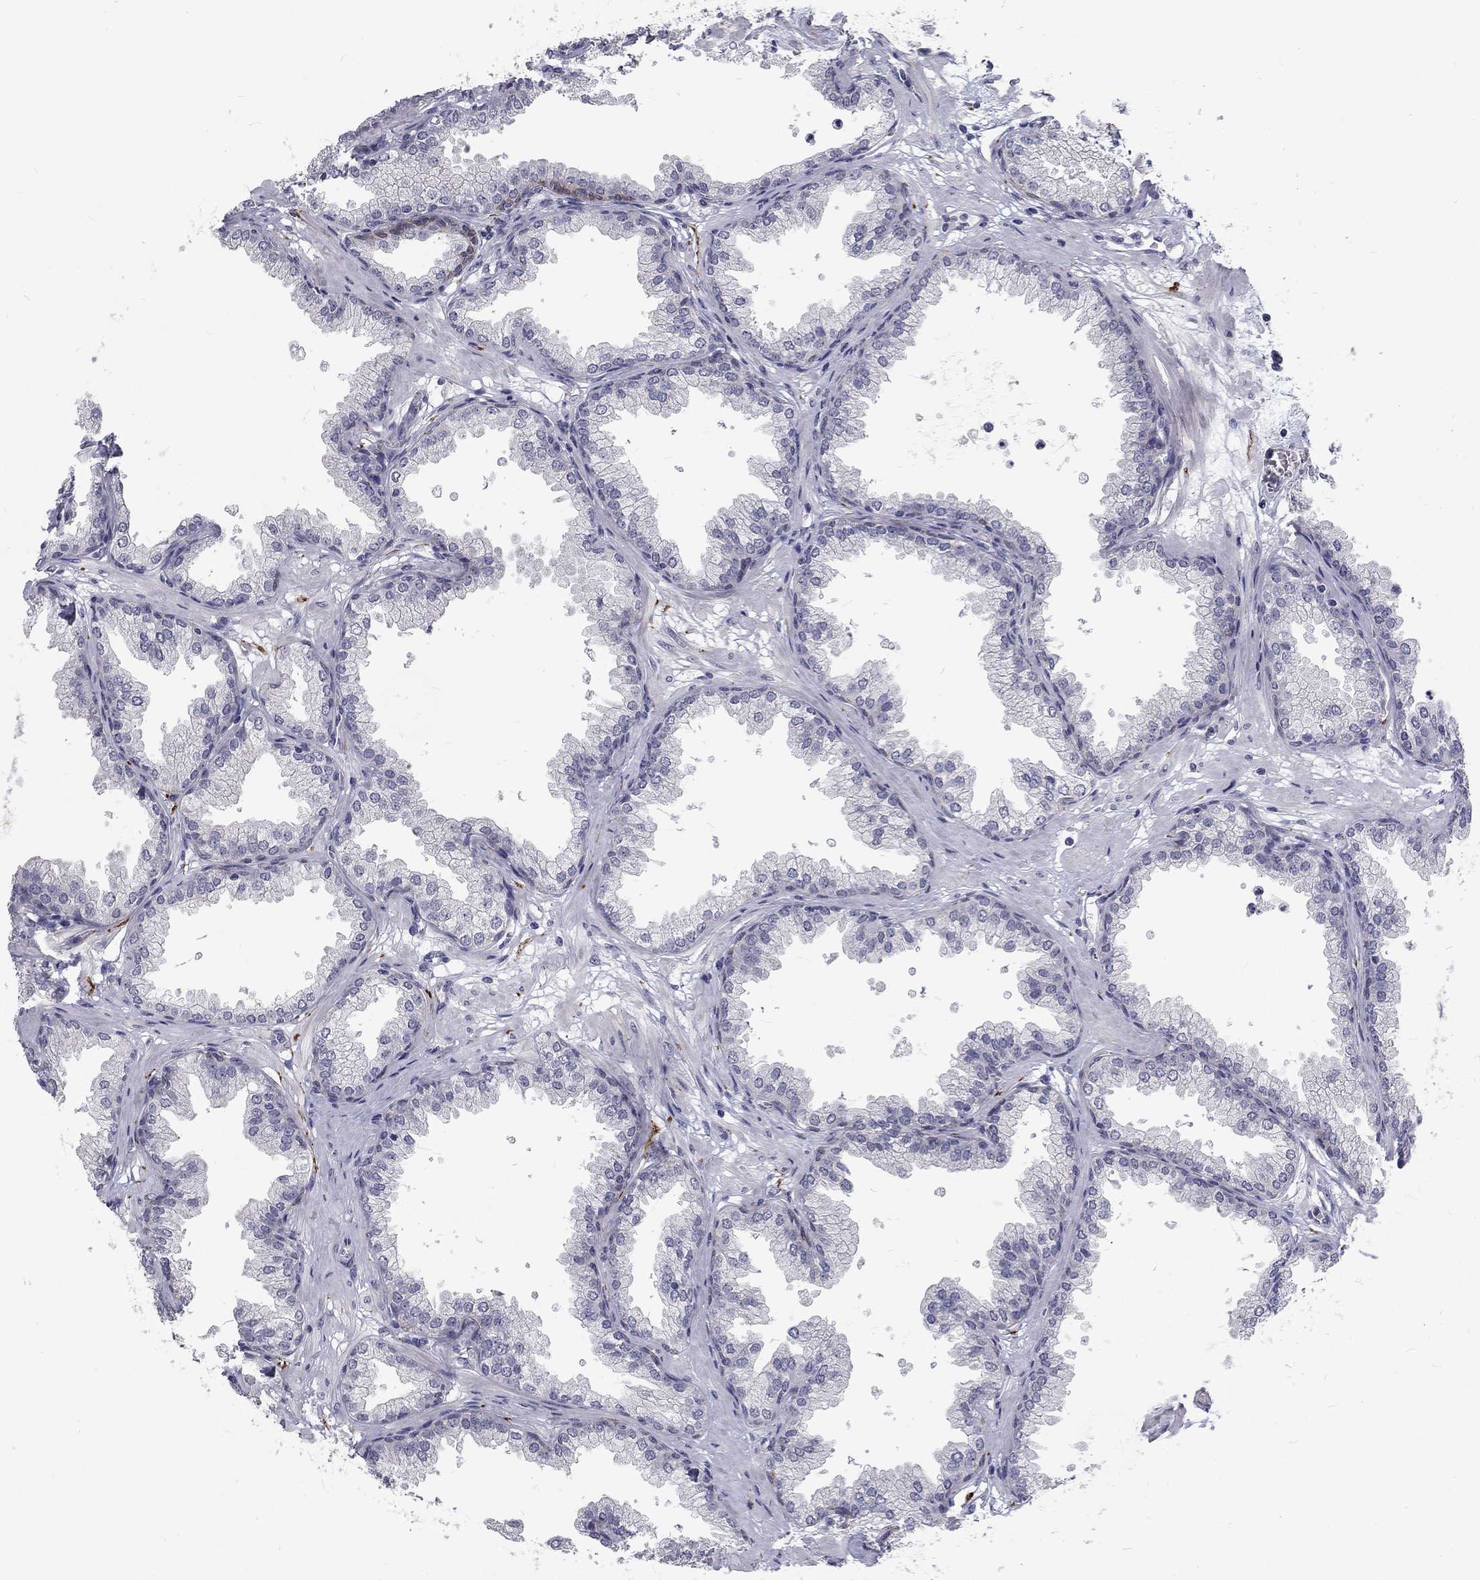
{"staining": {"intensity": "negative", "quantity": "none", "location": "none"}, "tissue": "prostate", "cell_type": "Glandular cells", "image_type": "normal", "snomed": [{"axis": "morphology", "description": "Normal tissue, NOS"}, {"axis": "topography", "description": "Prostate"}], "caption": "Protein analysis of normal prostate shows no significant positivity in glandular cells. Nuclei are stained in blue.", "gene": "NOS1", "patient": {"sex": "male", "age": 37}}